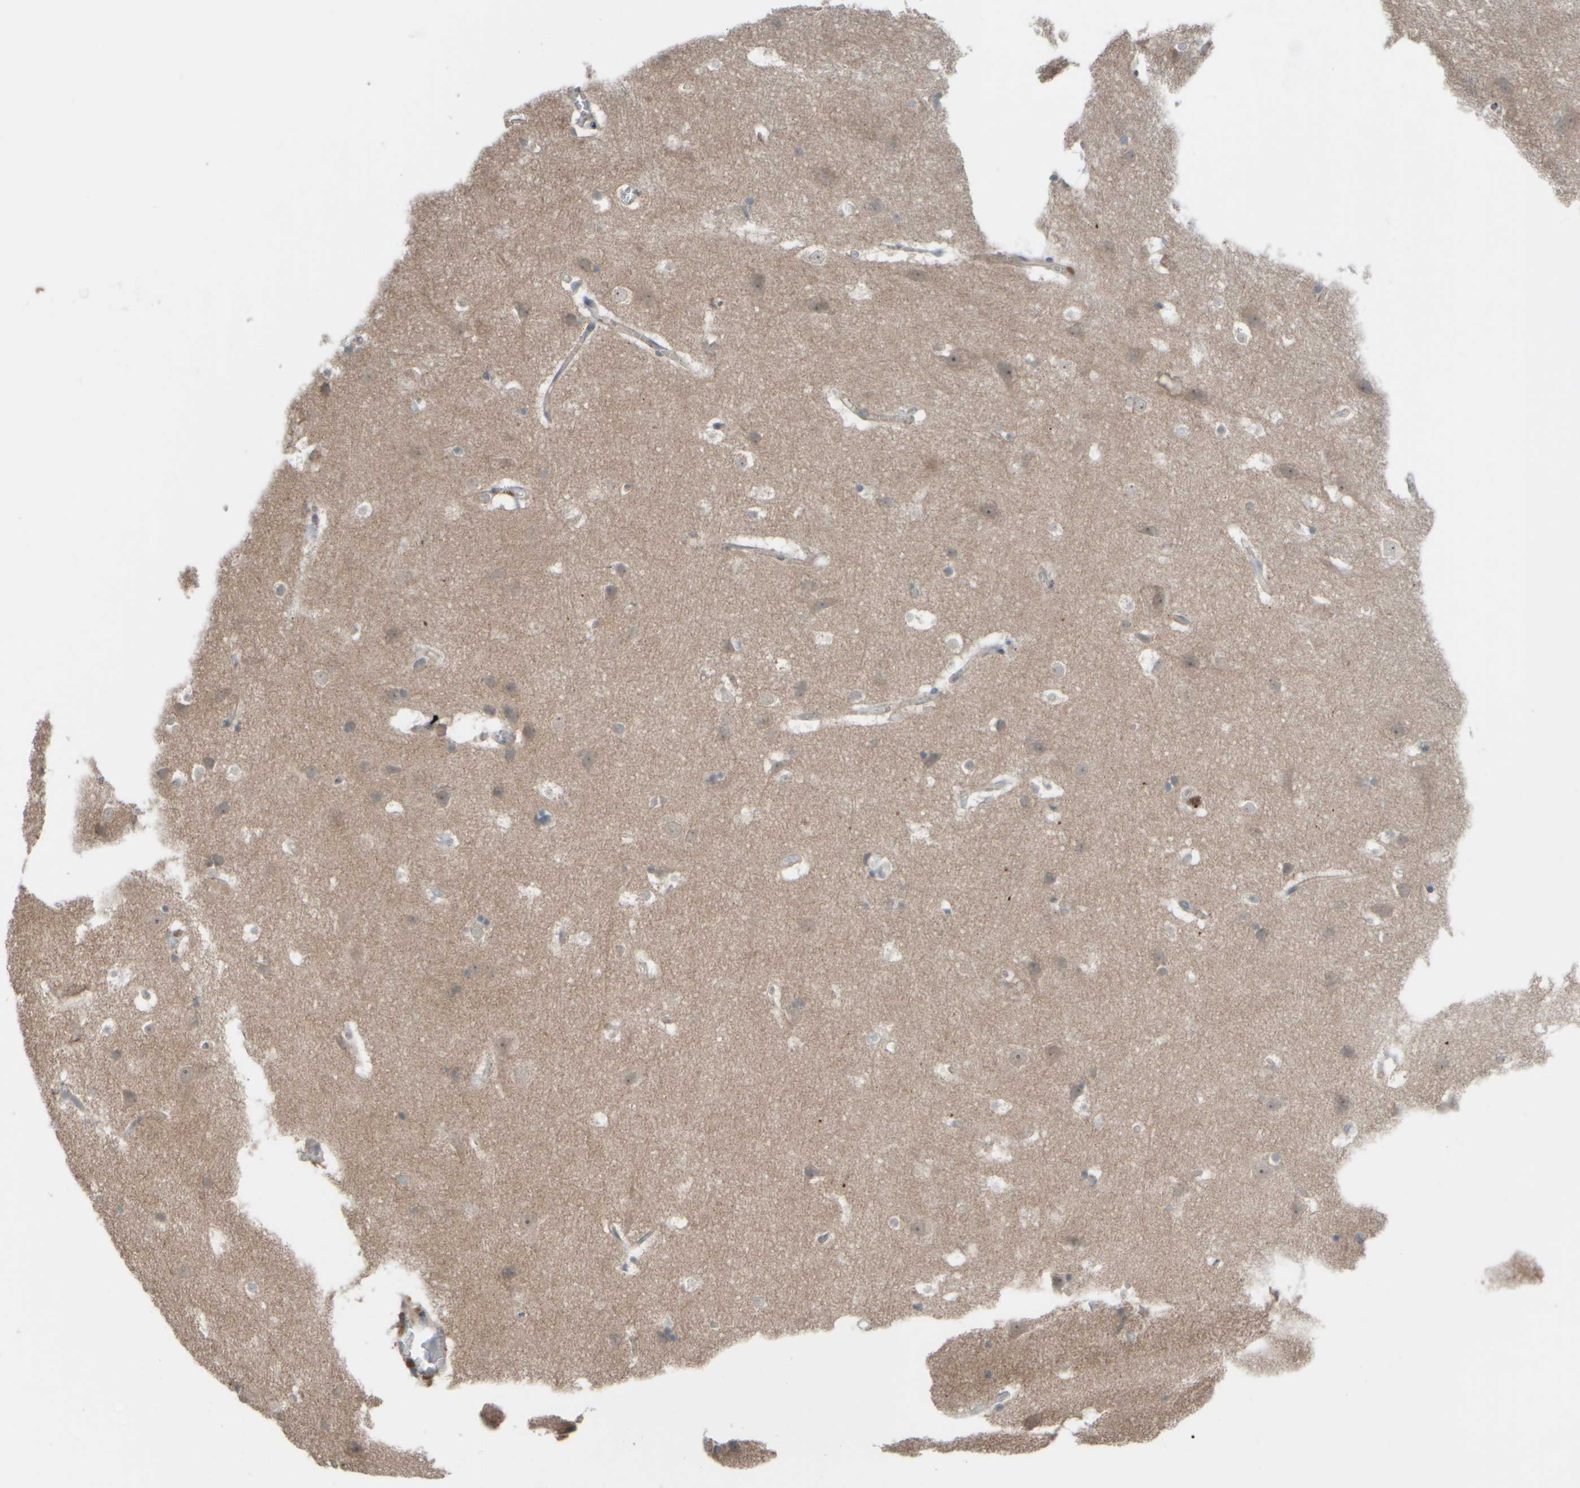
{"staining": {"intensity": "negative", "quantity": "none", "location": "none"}, "tissue": "cerebral cortex", "cell_type": "Endothelial cells", "image_type": "normal", "snomed": [{"axis": "morphology", "description": "Normal tissue, NOS"}, {"axis": "topography", "description": "Cerebral cortex"}], "caption": "An IHC micrograph of normal cerebral cortex is shown. There is no staining in endothelial cells of cerebral cortex.", "gene": "HGS", "patient": {"sex": "male", "age": 54}}